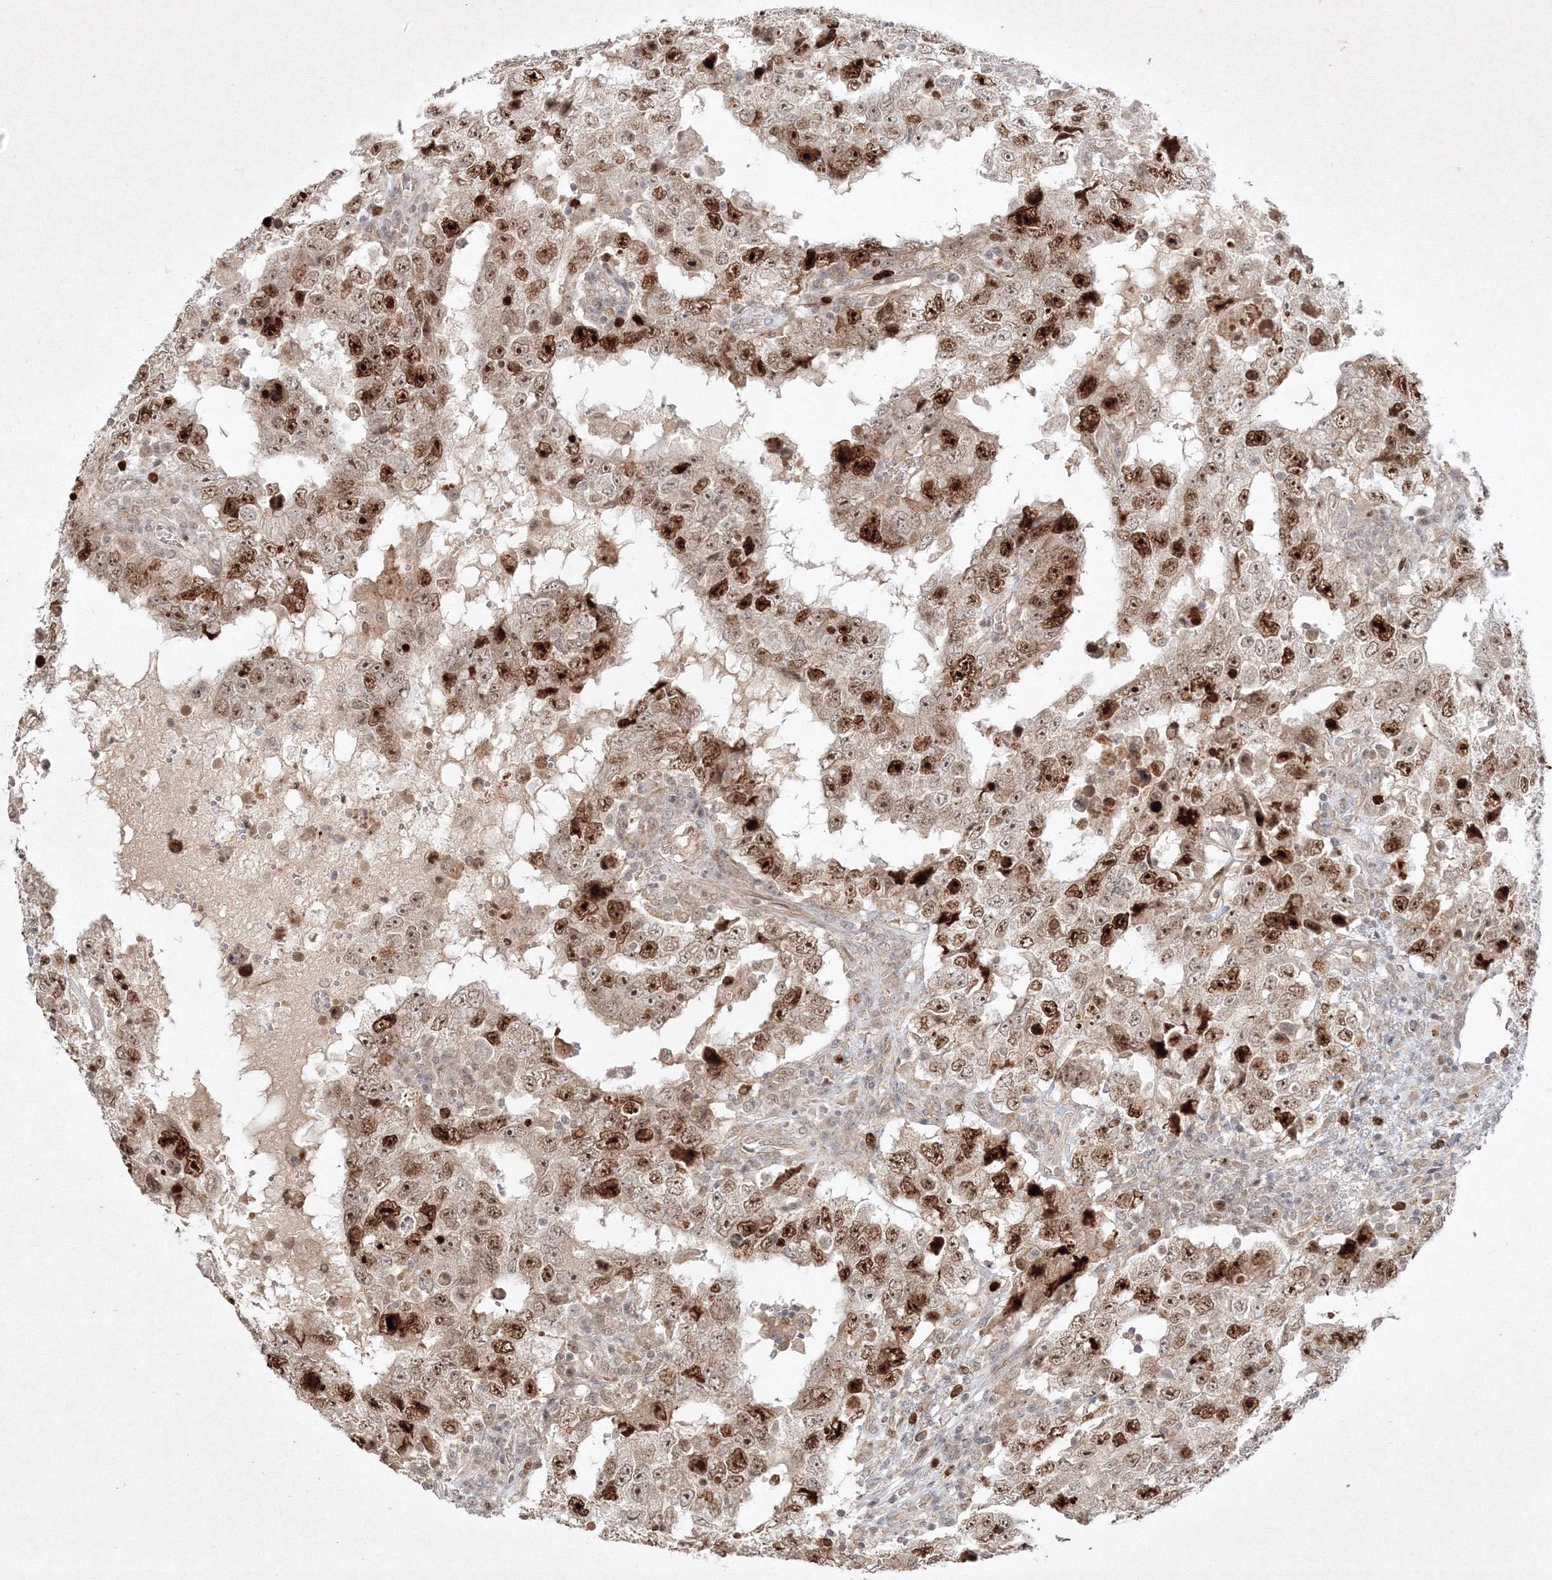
{"staining": {"intensity": "strong", "quantity": ">75%", "location": "nuclear"}, "tissue": "testis cancer", "cell_type": "Tumor cells", "image_type": "cancer", "snomed": [{"axis": "morphology", "description": "Carcinoma, Embryonal, NOS"}, {"axis": "topography", "description": "Testis"}], "caption": "Strong nuclear protein staining is seen in about >75% of tumor cells in embryonal carcinoma (testis).", "gene": "KIF20A", "patient": {"sex": "male", "age": 26}}